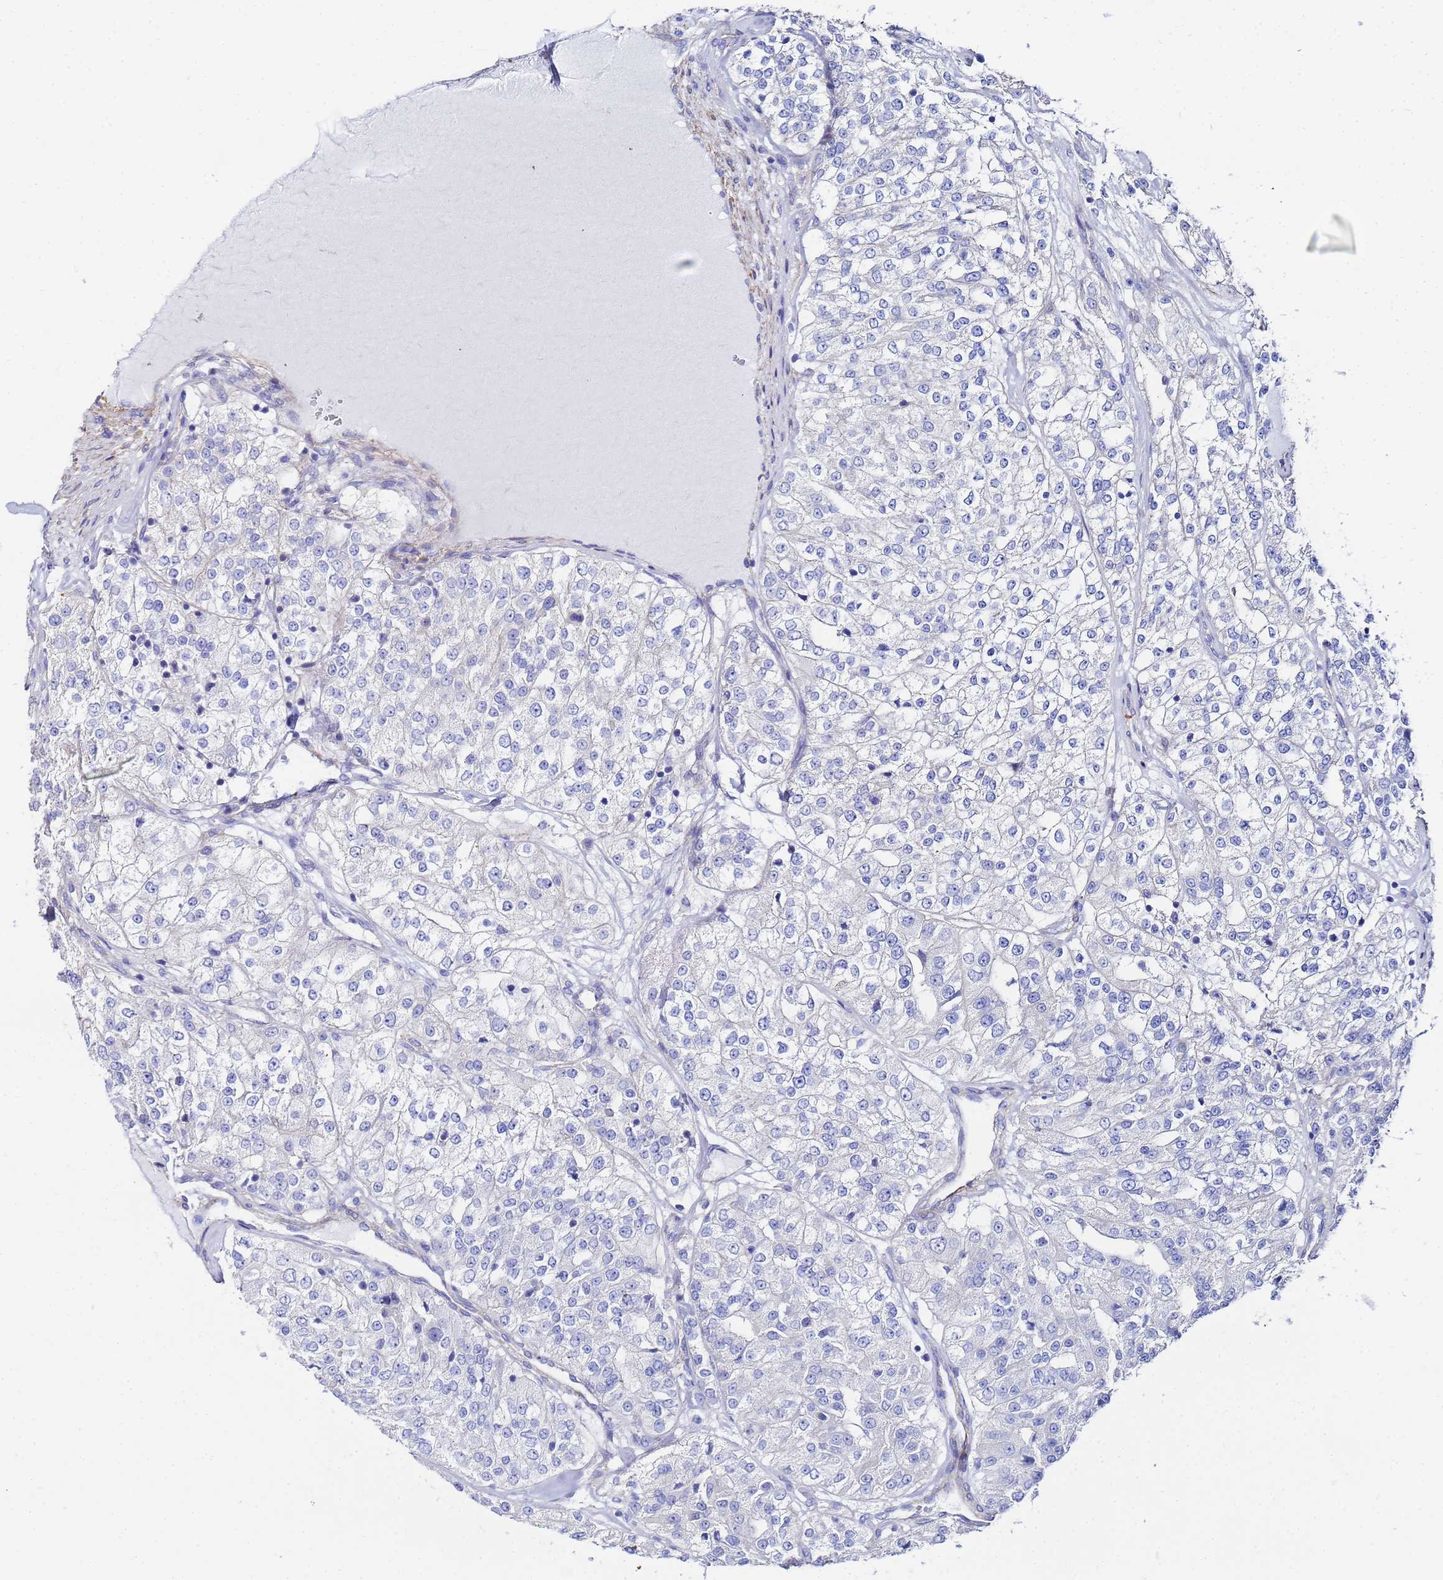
{"staining": {"intensity": "negative", "quantity": "none", "location": "none"}, "tissue": "renal cancer", "cell_type": "Tumor cells", "image_type": "cancer", "snomed": [{"axis": "morphology", "description": "Adenocarcinoma, NOS"}, {"axis": "topography", "description": "Kidney"}], "caption": "High magnification brightfield microscopy of adenocarcinoma (renal) stained with DAB (3,3'-diaminobenzidine) (brown) and counterstained with hematoxylin (blue): tumor cells show no significant positivity.", "gene": "RAB39B", "patient": {"sex": "female", "age": 63}}